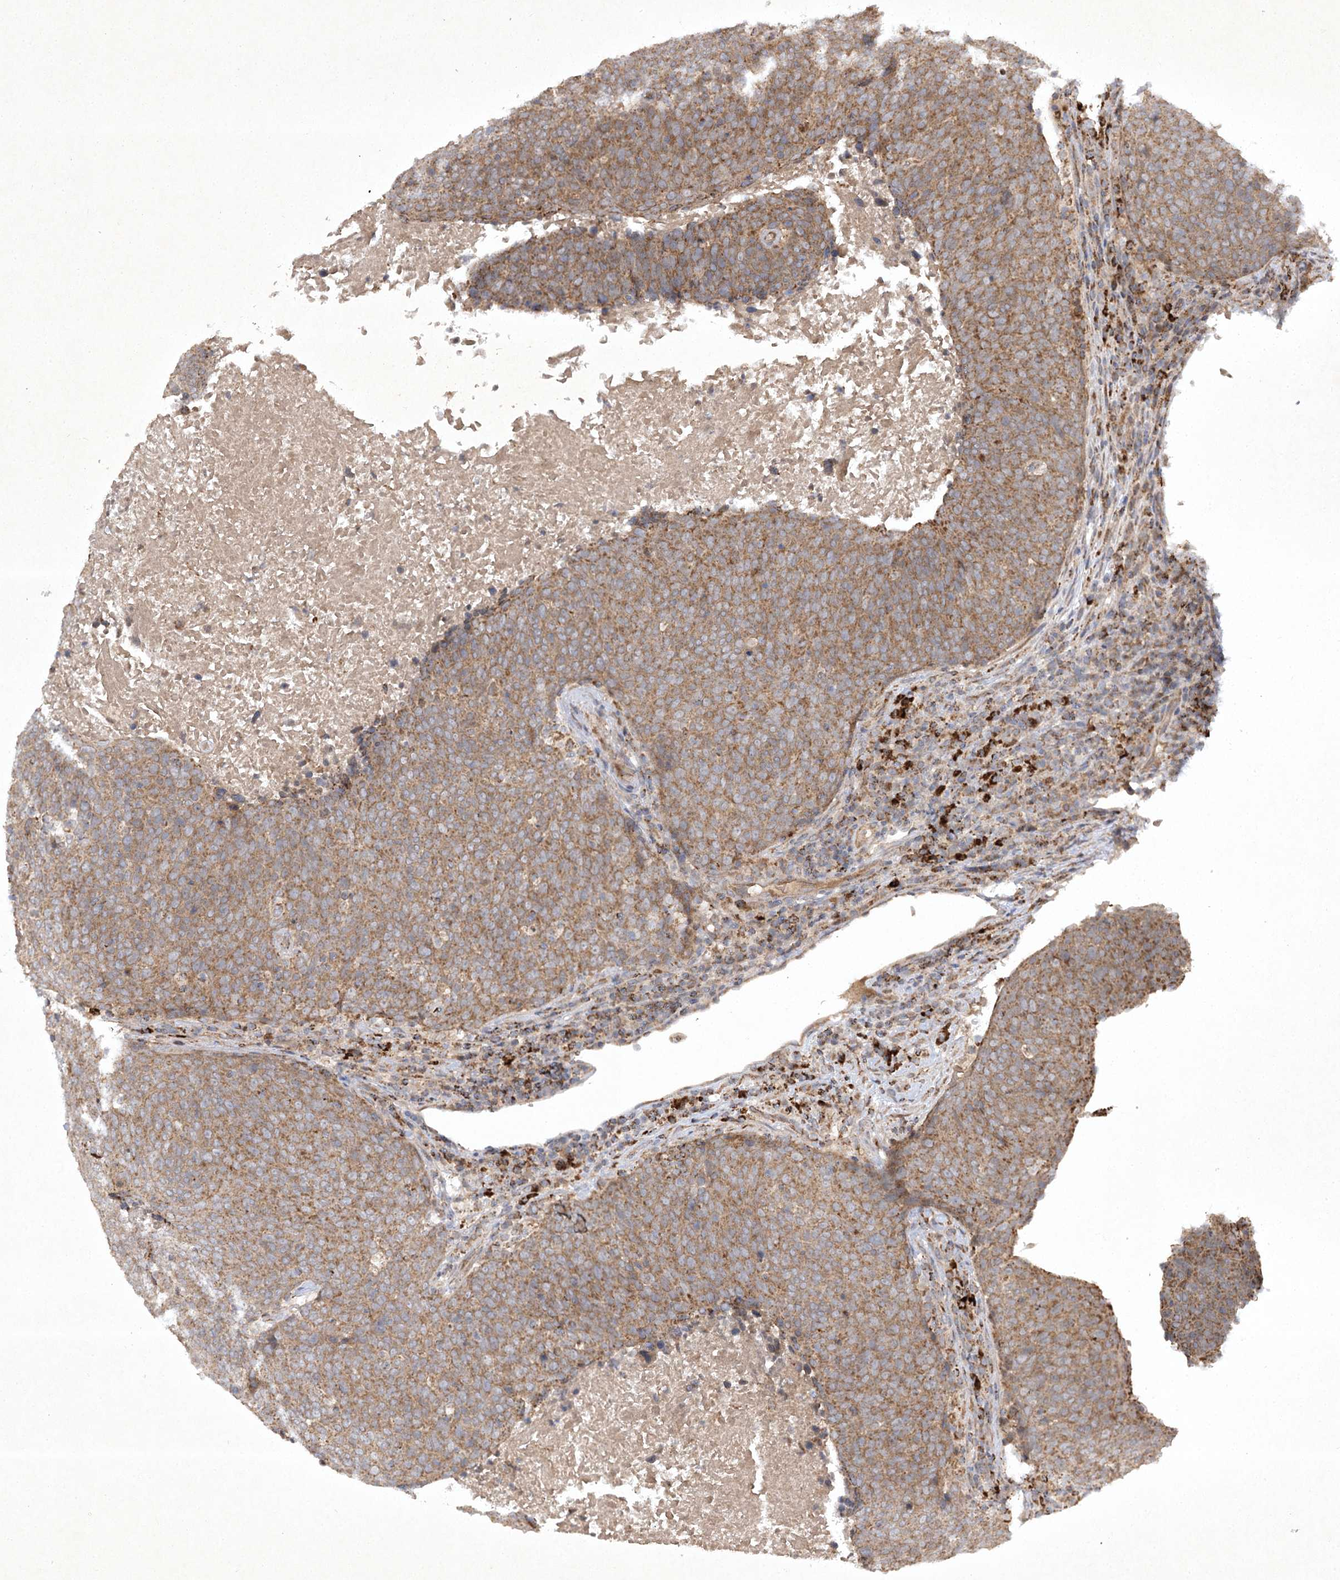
{"staining": {"intensity": "moderate", "quantity": ">75%", "location": "cytoplasmic/membranous"}, "tissue": "head and neck cancer", "cell_type": "Tumor cells", "image_type": "cancer", "snomed": [{"axis": "morphology", "description": "Squamous cell carcinoma, NOS"}, {"axis": "morphology", "description": "Squamous cell carcinoma, metastatic, NOS"}, {"axis": "topography", "description": "Lymph node"}, {"axis": "topography", "description": "Head-Neck"}], "caption": "The immunohistochemical stain highlights moderate cytoplasmic/membranous positivity in tumor cells of head and neck cancer (metastatic squamous cell carcinoma) tissue.", "gene": "TRAF3IP1", "patient": {"sex": "male", "age": 62}}